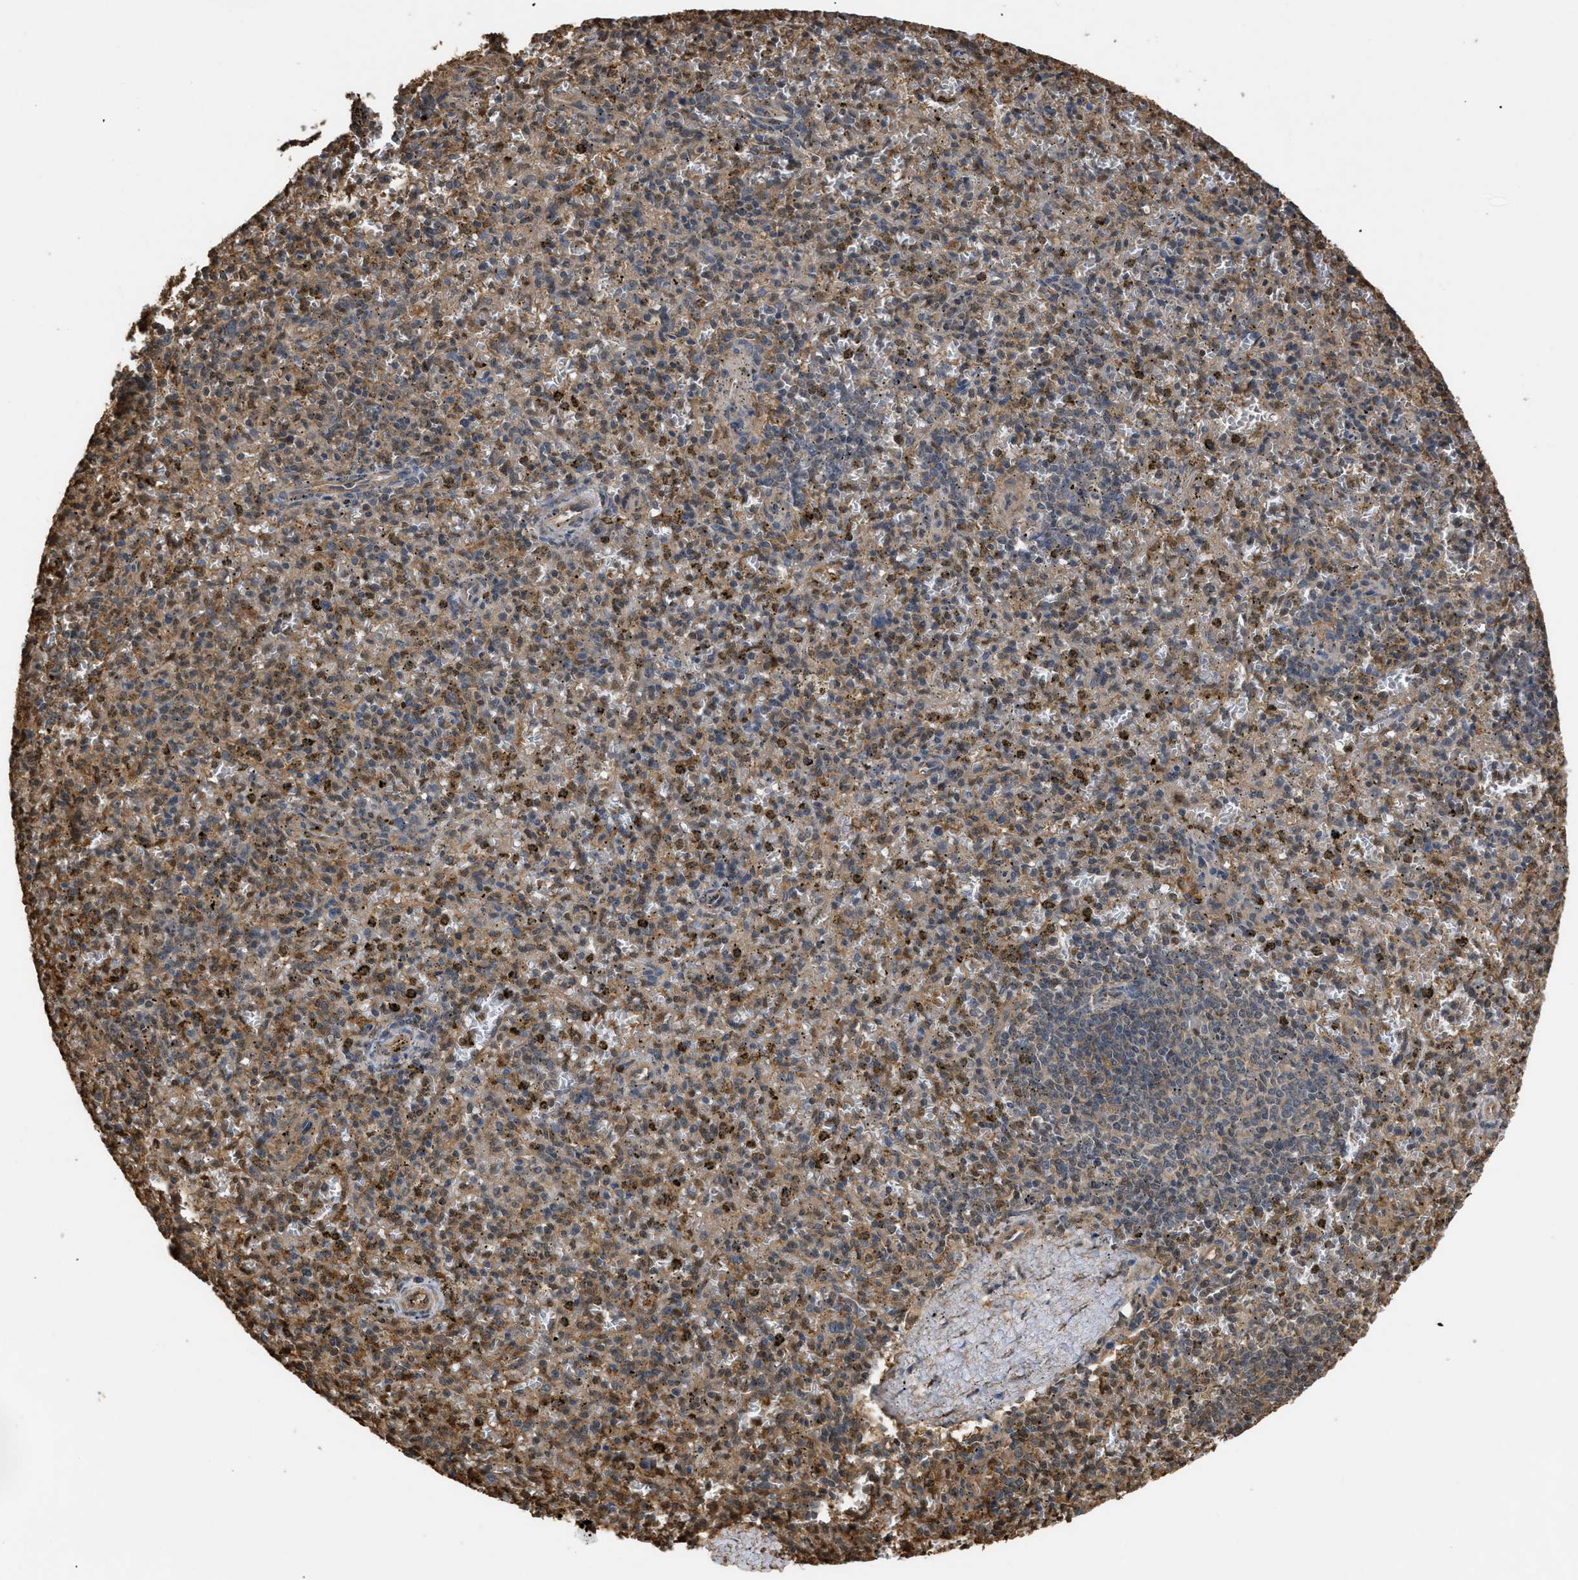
{"staining": {"intensity": "moderate", "quantity": ">75%", "location": "cytoplasmic/membranous"}, "tissue": "spleen", "cell_type": "Cells in red pulp", "image_type": "normal", "snomed": [{"axis": "morphology", "description": "Normal tissue, NOS"}, {"axis": "topography", "description": "Spleen"}], "caption": "Immunohistochemistry (IHC) image of unremarkable spleen stained for a protein (brown), which demonstrates medium levels of moderate cytoplasmic/membranous positivity in approximately >75% of cells in red pulp.", "gene": "CALM1", "patient": {"sex": "male", "age": 72}}